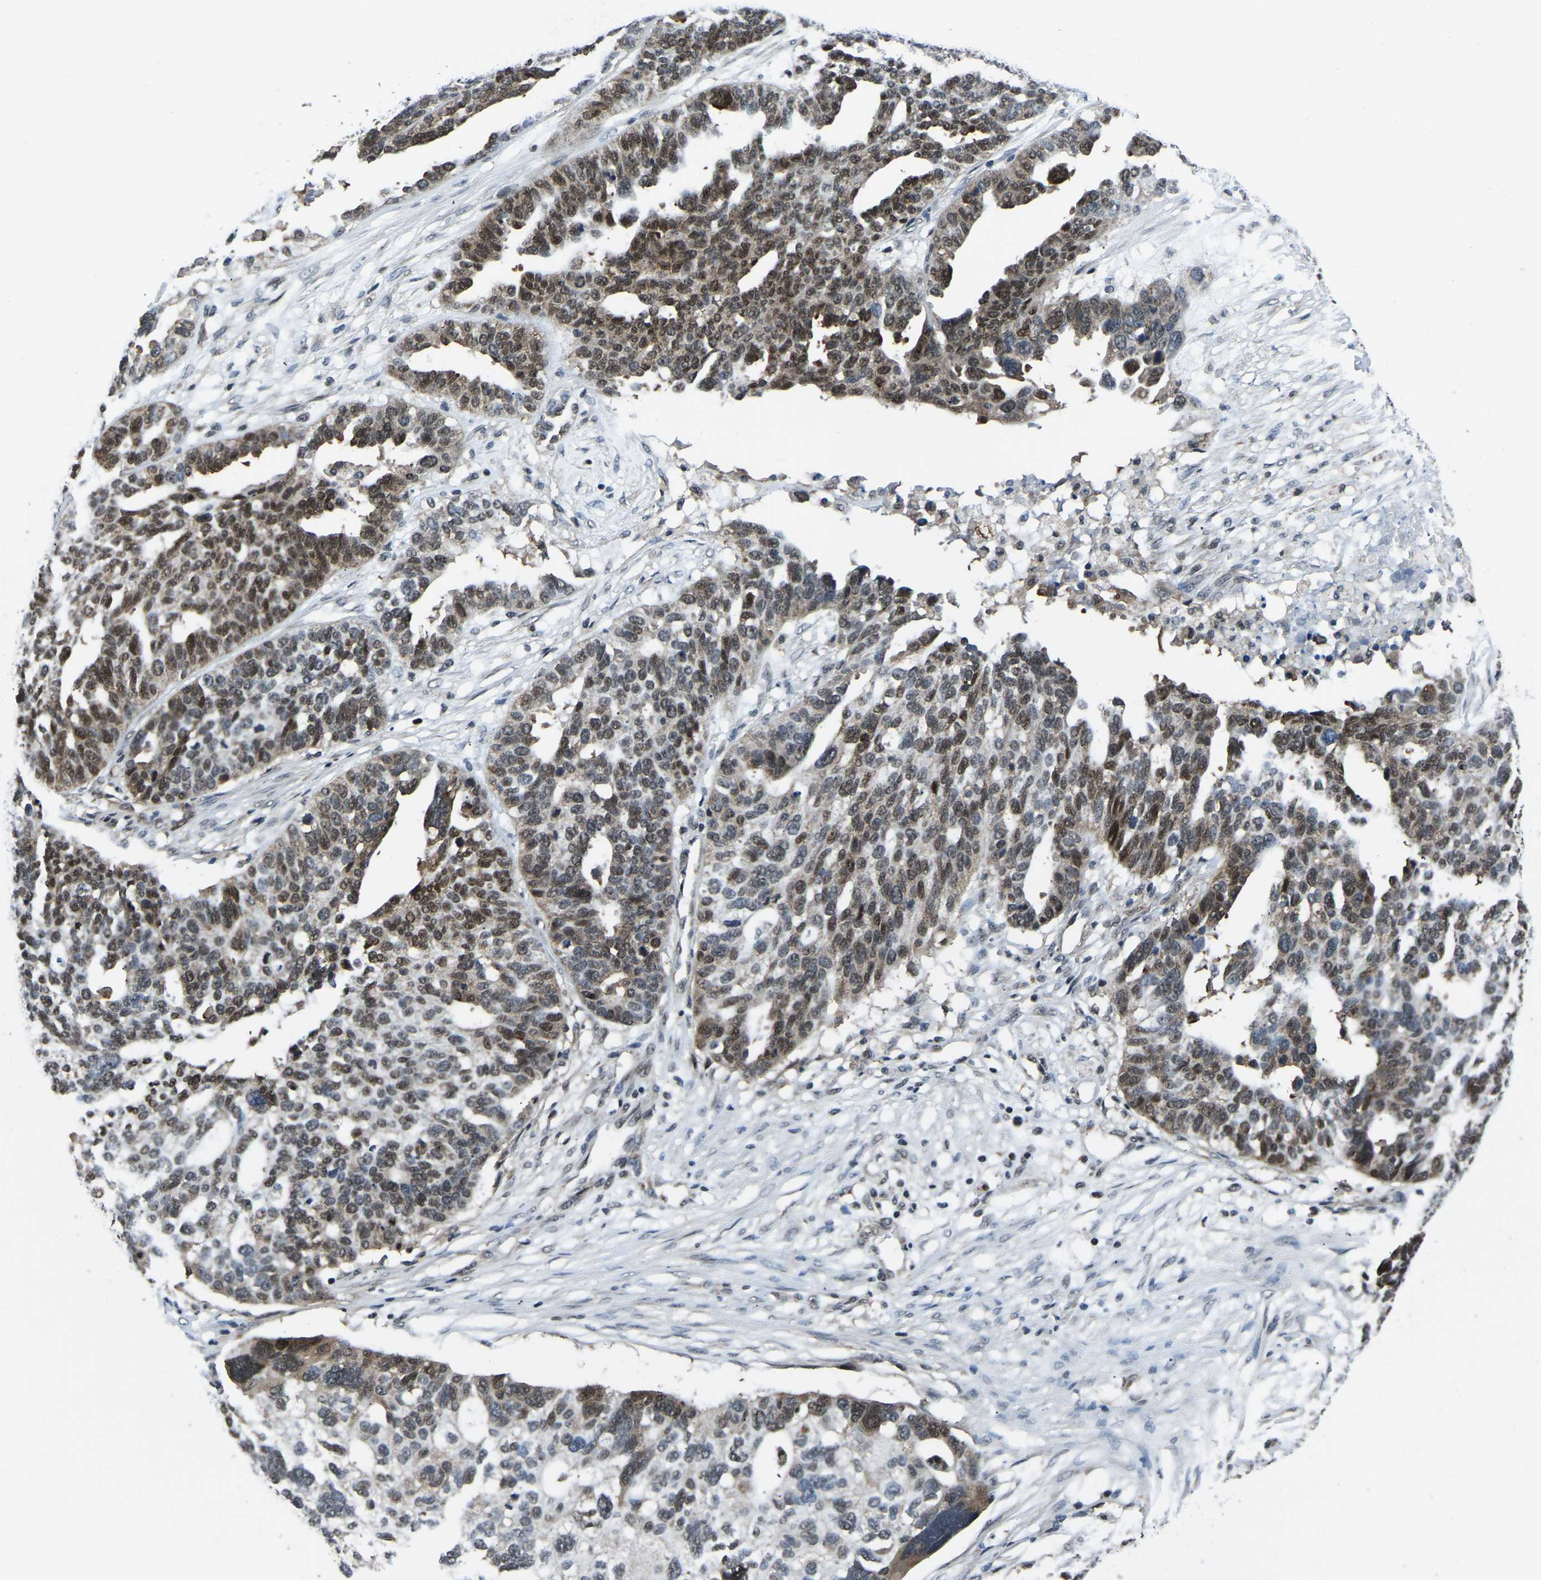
{"staining": {"intensity": "moderate", "quantity": ">75%", "location": "nuclear"}, "tissue": "ovarian cancer", "cell_type": "Tumor cells", "image_type": "cancer", "snomed": [{"axis": "morphology", "description": "Cystadenocarcinoma, serous, NOS"}, {"axis": "topography", "description": "Ovary"}], "caption": "This is an image of immunohistochemistry (IHC) staining of serous cystadenocarcinoma (ovarian), which shows moderate positivity in the nuclear of tumor cells.", "gene": "DFFA", "patient": {"sex": "female", "age": 59}}